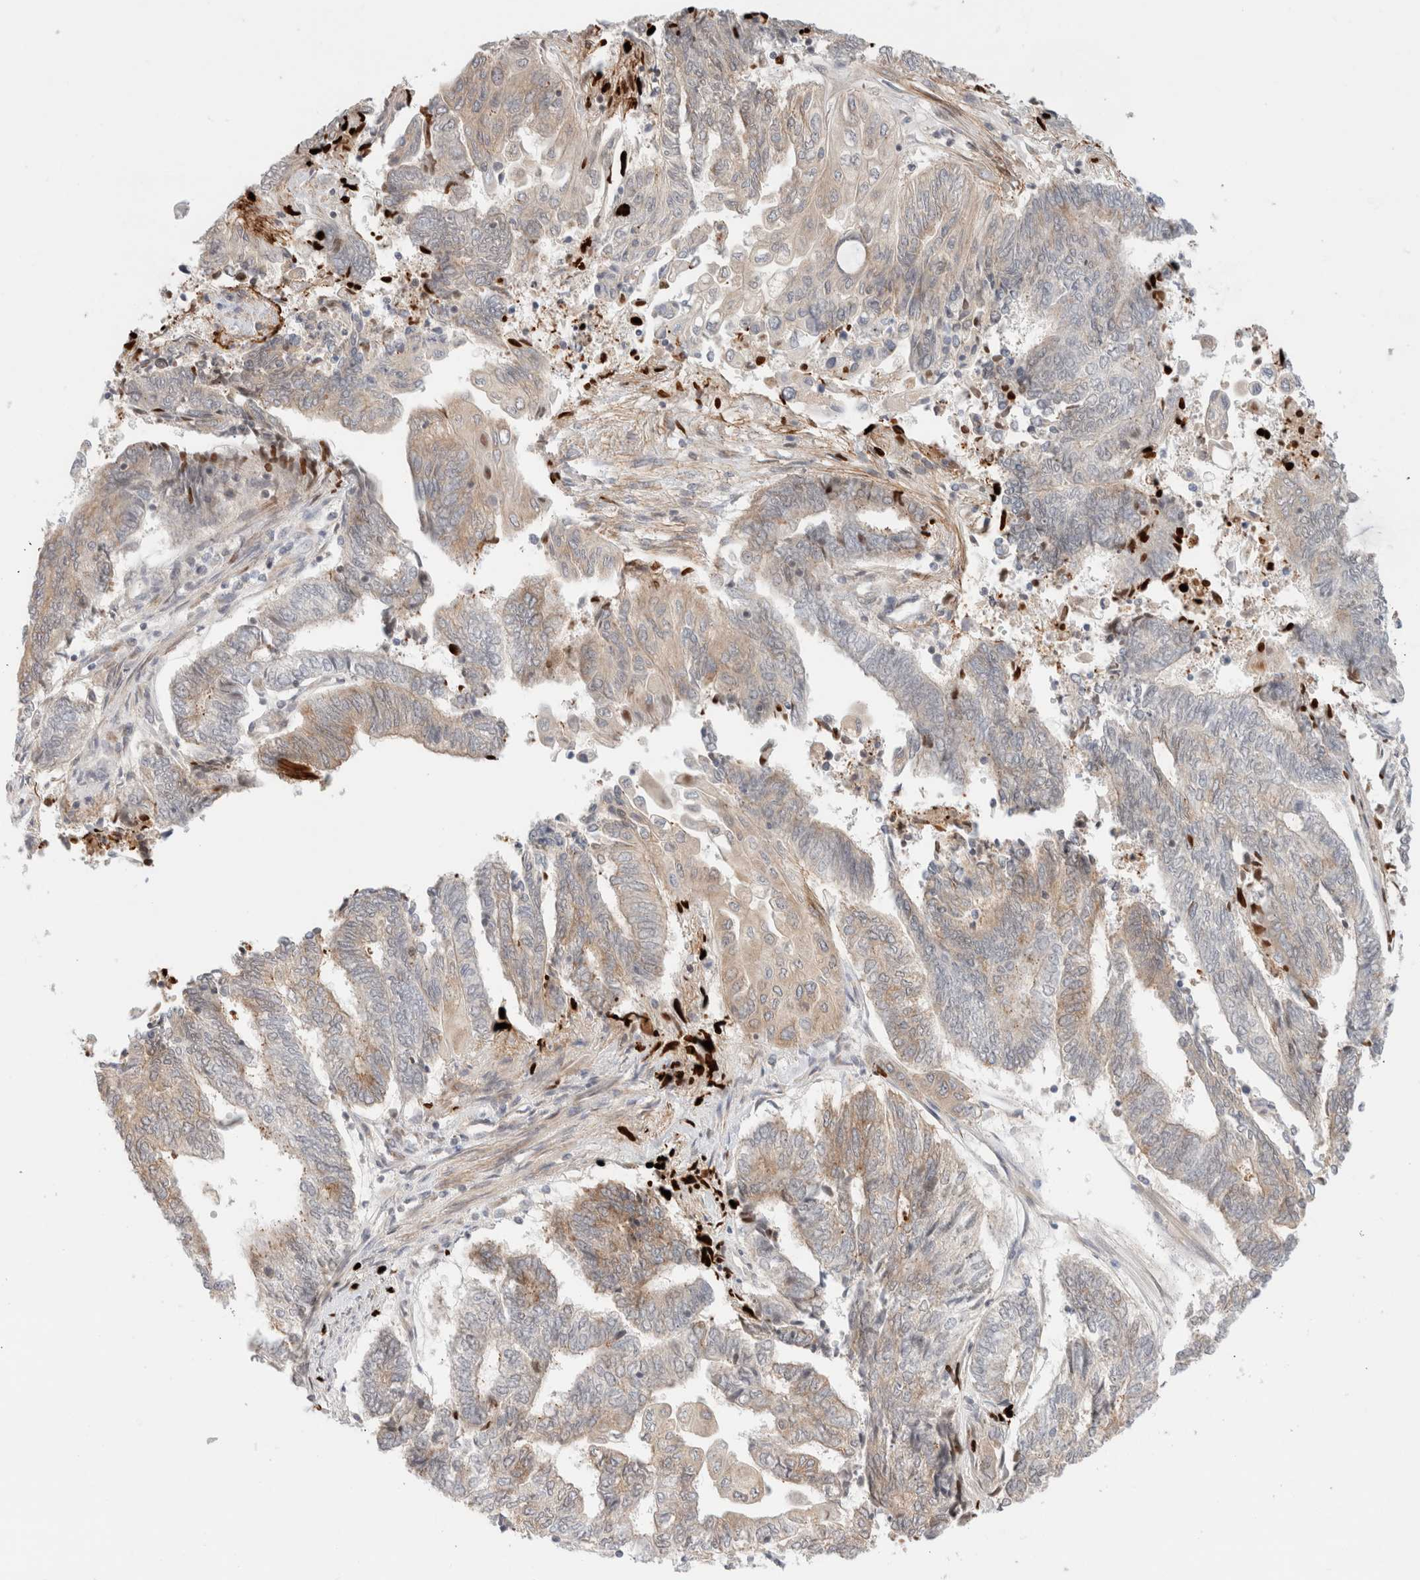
{"staining": {"intensity": "weak", "quantity": "<25%", "location": "cytoplasmic/membranous"}, "tissue": "endometrial cancer", "cell_type": "Tumor cells", "image_type": "cancer", "snomed": [{"axis": "morphology", "description": "Adenocarcinoma, NOS"}, {"axis": "topography", "description": "Uterus"}, {"axis": "topography", "description": "Endometrium"}], "caption": "A micrograph of adenocarcinoma (endometrial) stained for a protein exhibits no brown staining in tumor cells.", "gene": "MARK3", "patient": {"sex": "female", "age": 70}}